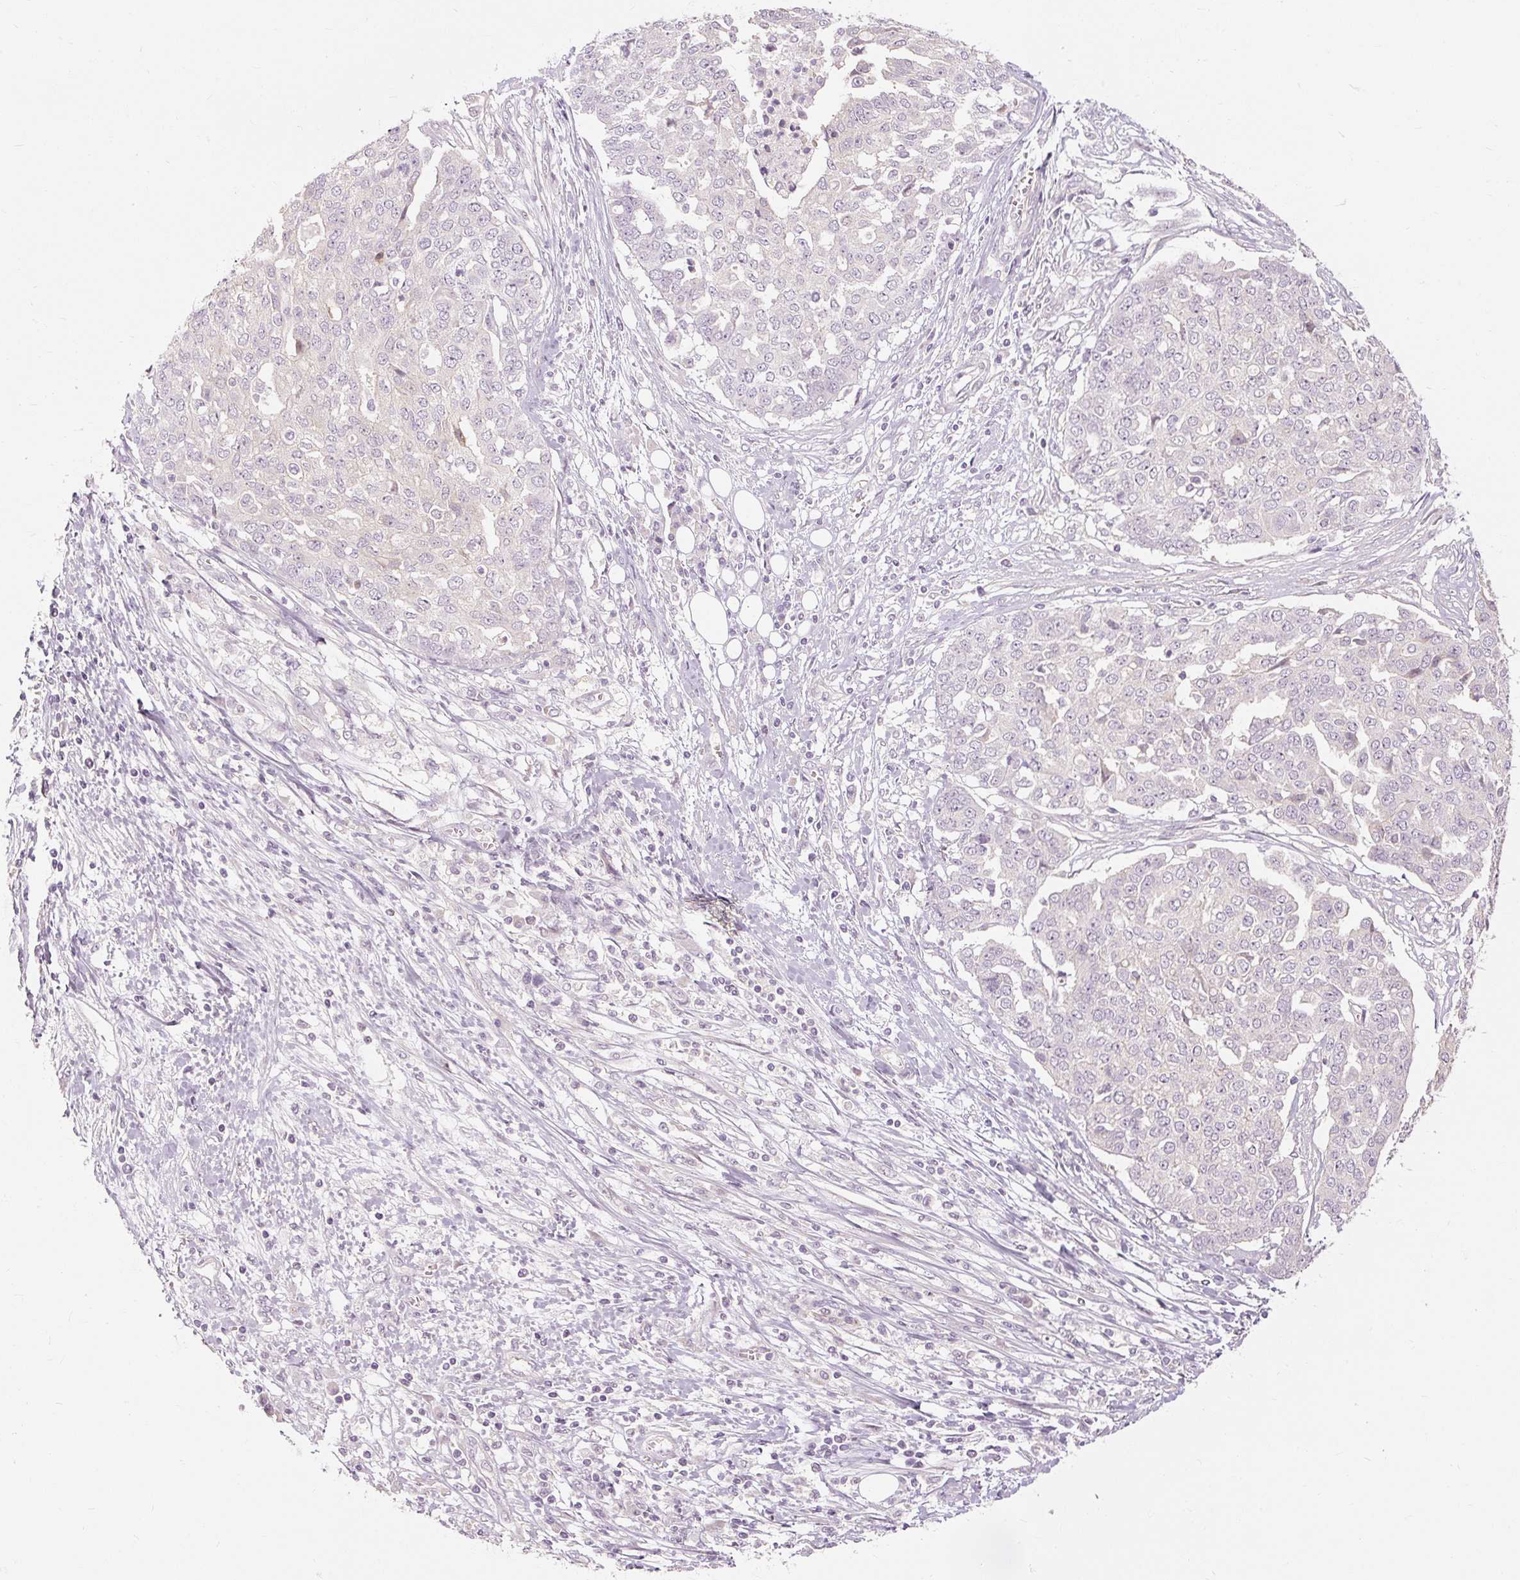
{"staining": {"intensity": "negative", "quantity": "none", "location": "none"}, "tissue": "ovarian cancer", "cell_type": "Tumor cells", "image_type": "cancer", "snomed": [{"axis": "morphology", "description": "Cystadenocarcinoma, serous, NOS"}, {"axis": "topography", "description": "Soft tissue"}, {"axis": "topography", "description": "Ovary"}], "caption": "Image shows no protein staining in tumor cells of serous cystadenocarcinoma (ovarian) tissue.", "gene": "CAPN3", "patient": {"sex": "female", "age": 57}}